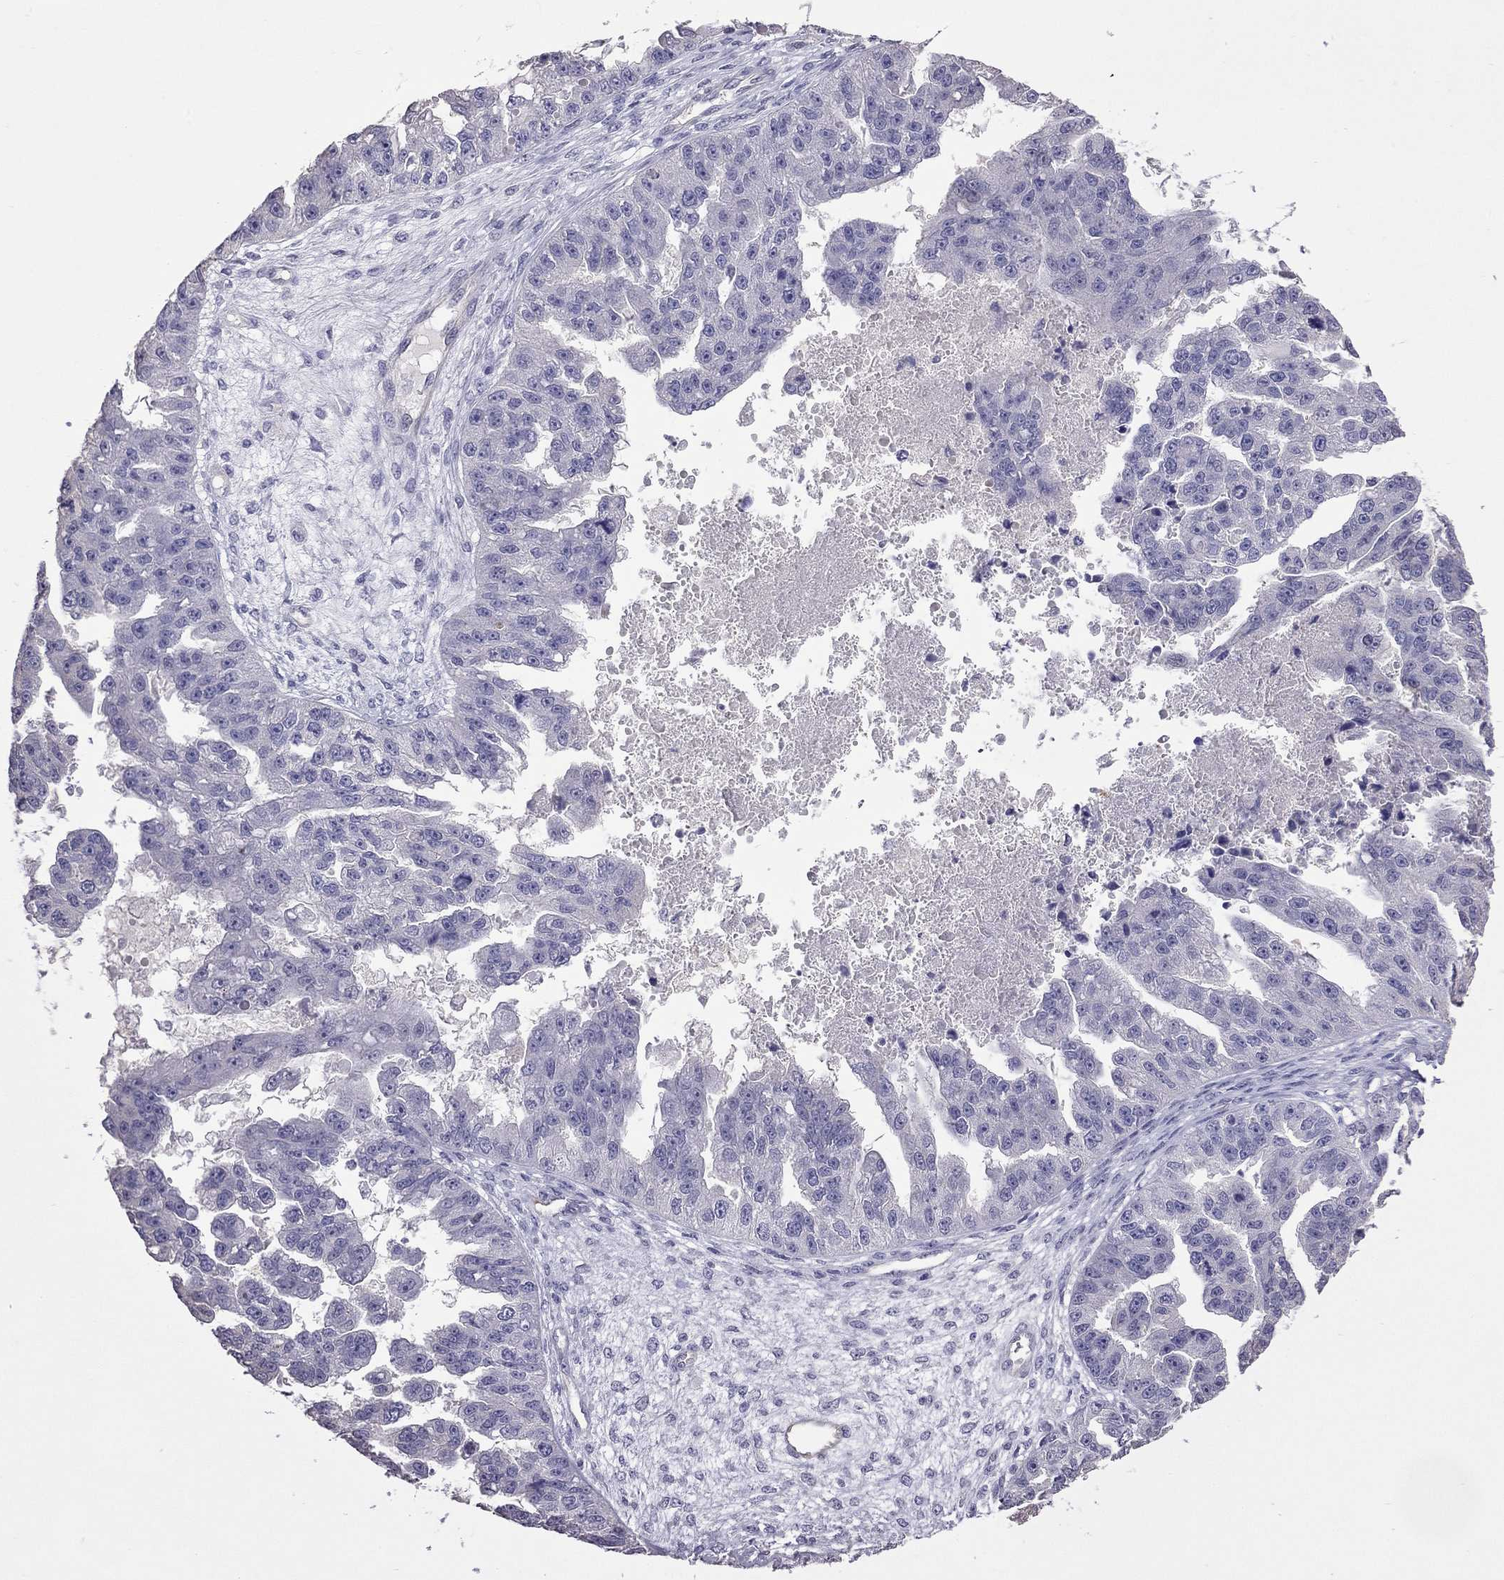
{"staining": {"intensity": "negative", "quantity": "none", "location": "none"}, "tissue": "ovarian cancer", "cell_type": "Tumor cells", "image_type": "cancer", "snomed": [{"axis": "morphology", "description": "Cystadenocarcinoma, serous, NOS"}, {"axis": "topography", "description": "Ovary"}], "caption": "The image reveals no significant expression in tumor cells of ovarian serous cystadenocarcinoma.", "gene": "FEZ1", "patient": {"sex": "female", "age": 58}}